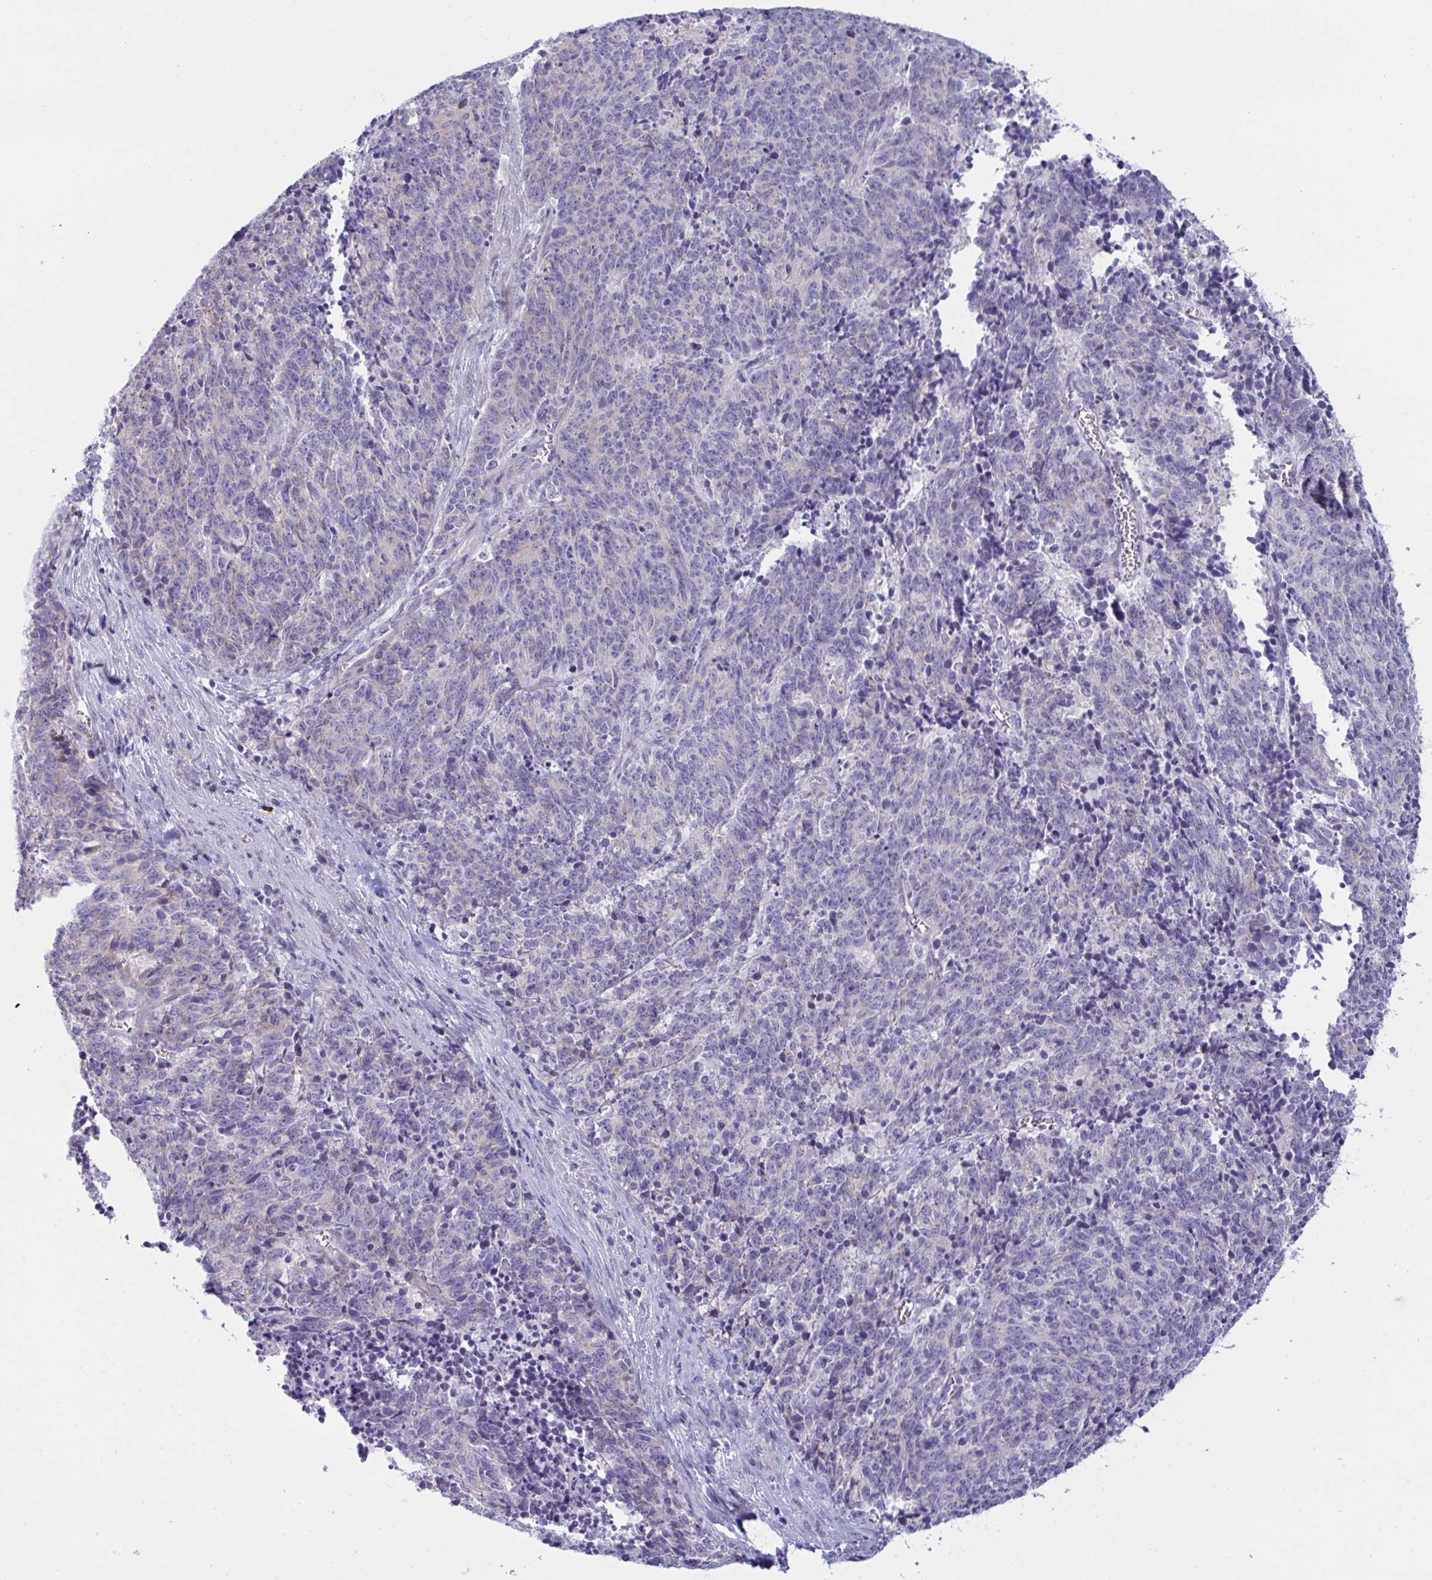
{"staining": {"intensity": "negative", "quantity": "none", "location": "none"}, "tissue": "cervical cancer", "cell_type": "Tumor cells", "image_type": "cancer", "snomed": [{"axis": "morphology", "description": "Squamous cell carcinoma, NOS"}, {"axis": "topography", "description": "Cervix"}], "caption": "The micrograph demonstrates no significant expression in tumor cells of cervical cancer.", "gene": "ZNF684", "patient": {"sex": "female", "age": 29}}